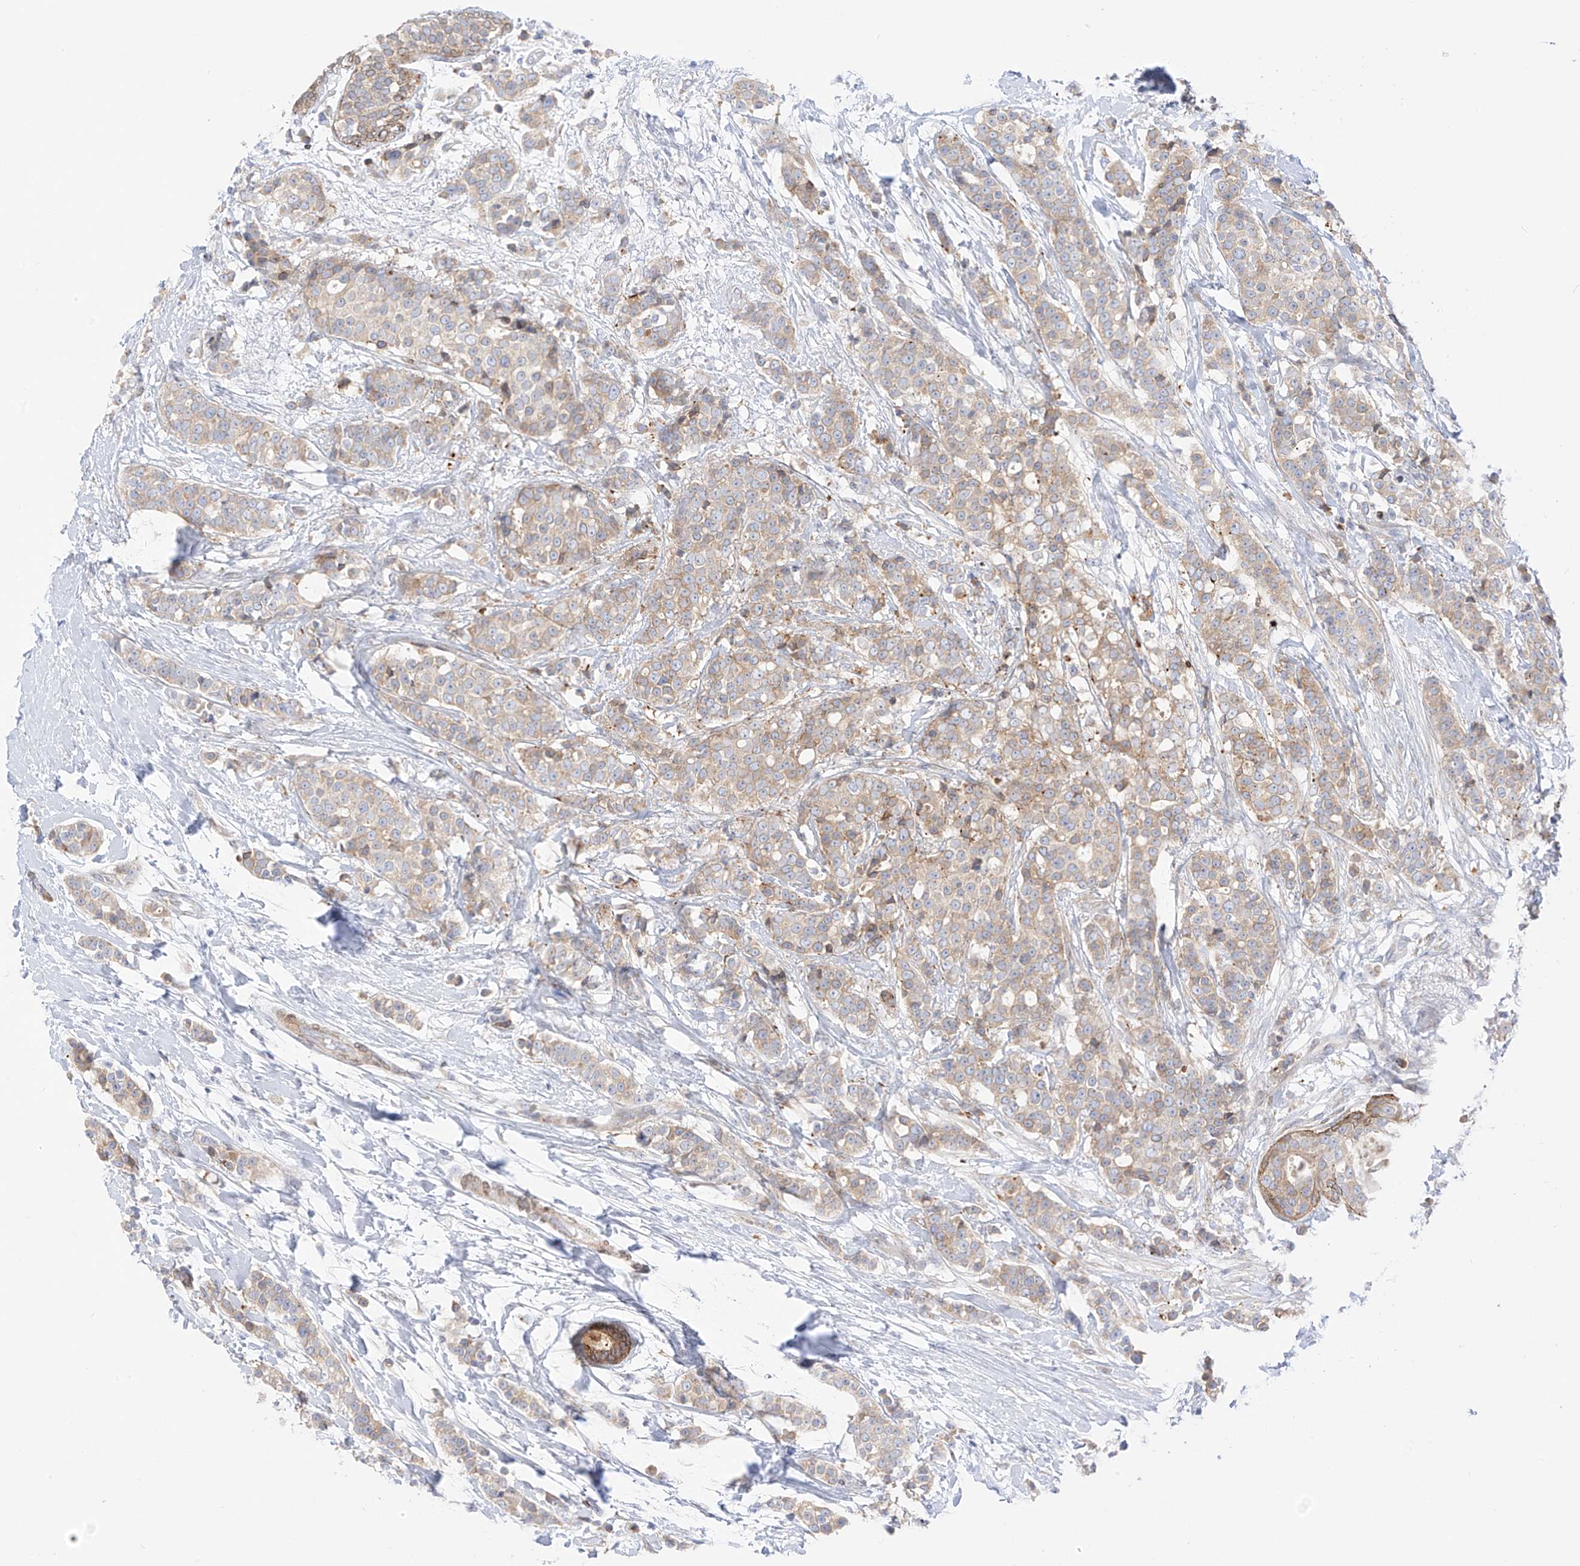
{"staining": {"intensity": "moderate", "quantity": "25%-75%", "location": "cytoplasmic/membranous"}, "tissue": "breast cancer", "cell_type": "Tumor cells", "image_type": "cancer", "snomed": [{"axis": "morphology", "description": "Lobular carcinoma"}, {"axis": "topography", "description": "Breast"}], "caption": "A high-resolution micrograph shows IHC staining of breast cancer (lobular carcinoma), which displays moderate cytoplasmic/membranous expression in approximately 25%-75% of tumor cells. (Stains: DAB in brown, nuclei in blue, Microscopy: brightfield microscopy at high magnification).", "gene": "PCYOX1", "patient": {"sex": "female", "age": 51}}